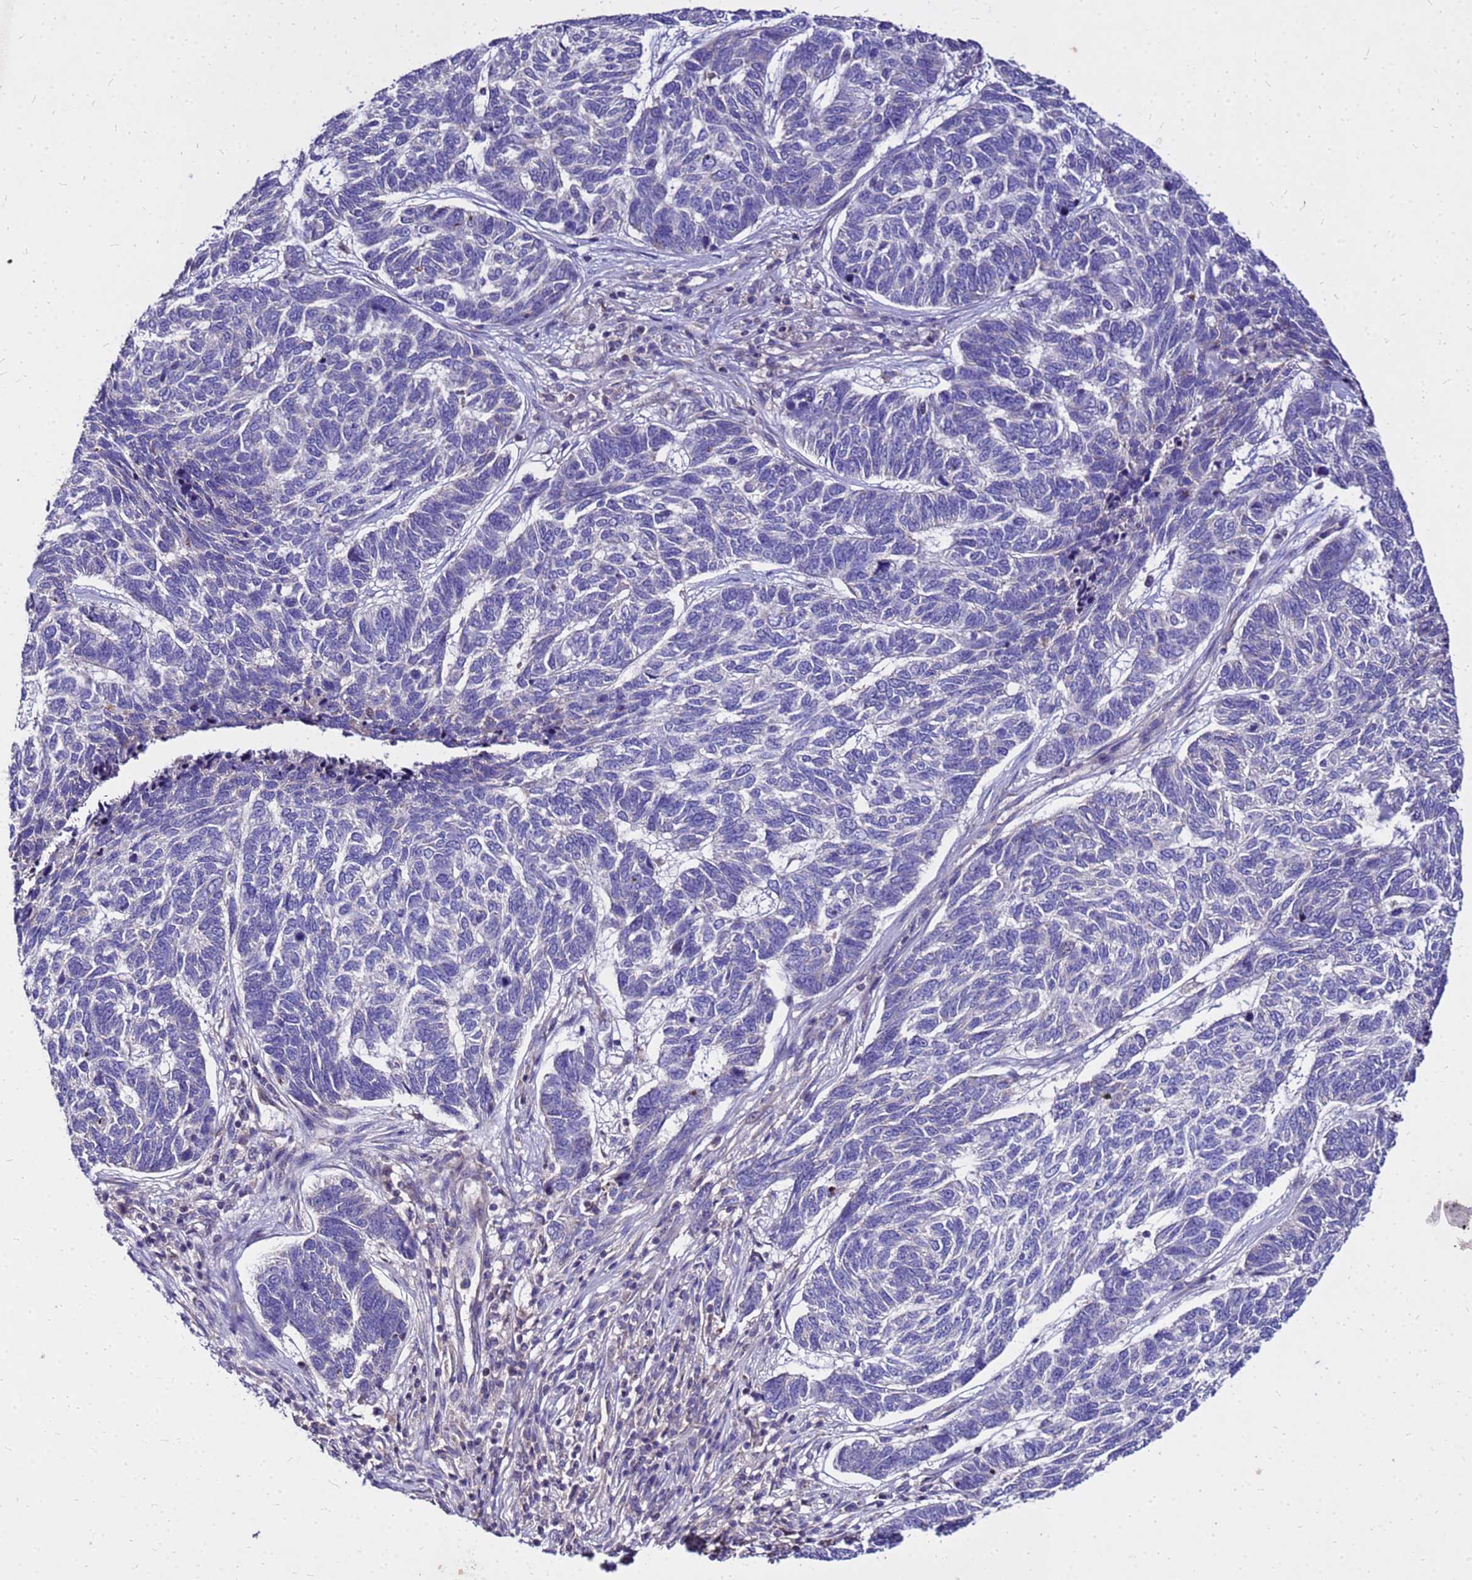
{"staining": {"intensity": "negative", "quantity": "none", "location": "none"}, "tissue": "skin cancer", "cell_type": "Tumor cells", "image_type": "cancer", "snomed": [{"axis": "morphology", "description": "Basal cell carcinoma"}, {"axis": "topography", "description": "Skin"}], "caption": "Skin cancer (basal cell carcinoma) was stained to show a protein in brown. There is no significant positivity in tumor cells.", "gene": "COX14", "patient": {"sex": "female", "age": 65}}